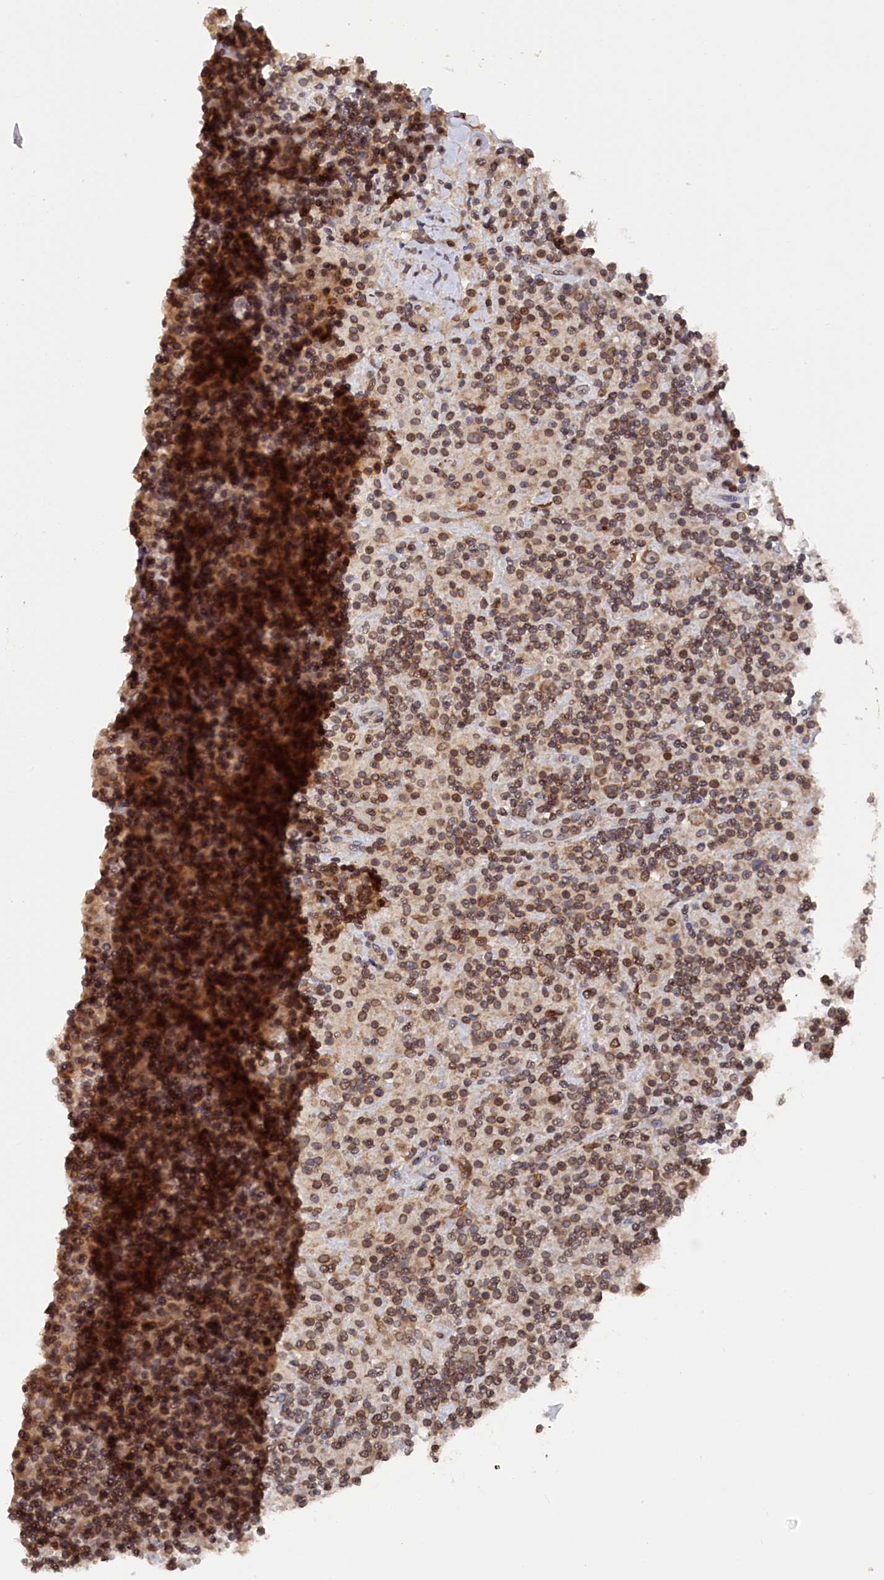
{"staining": {"intensity": "moderate", "quantity": ">75%", "location": "cytoplasmic/membranous"}, "tissue": "lymphoma", "cell_type": "Tumor cells", "image_type": "cancer", "snomed": [{"axis": "morphology", "description": "Hodgkin's disease, NOS"}, {"axis": "topography", "description": "Lymph node"}], "caption": "IHC (DAB (3,3'-diaminobenzidine)) staining of human lymphoma exhibits moderate cytoplasmic/membranous protein expression in approximately >75% of tumor cells. The staining was performed using DAB (3,3'-diaminobenzidine) to visualize the protein expression in brown, while the nuclei were stained in blue with hematoxylin (Magnification: 20x).", "gene": "ANKEF1", "patient": {"sex": "male", "age": 70}}